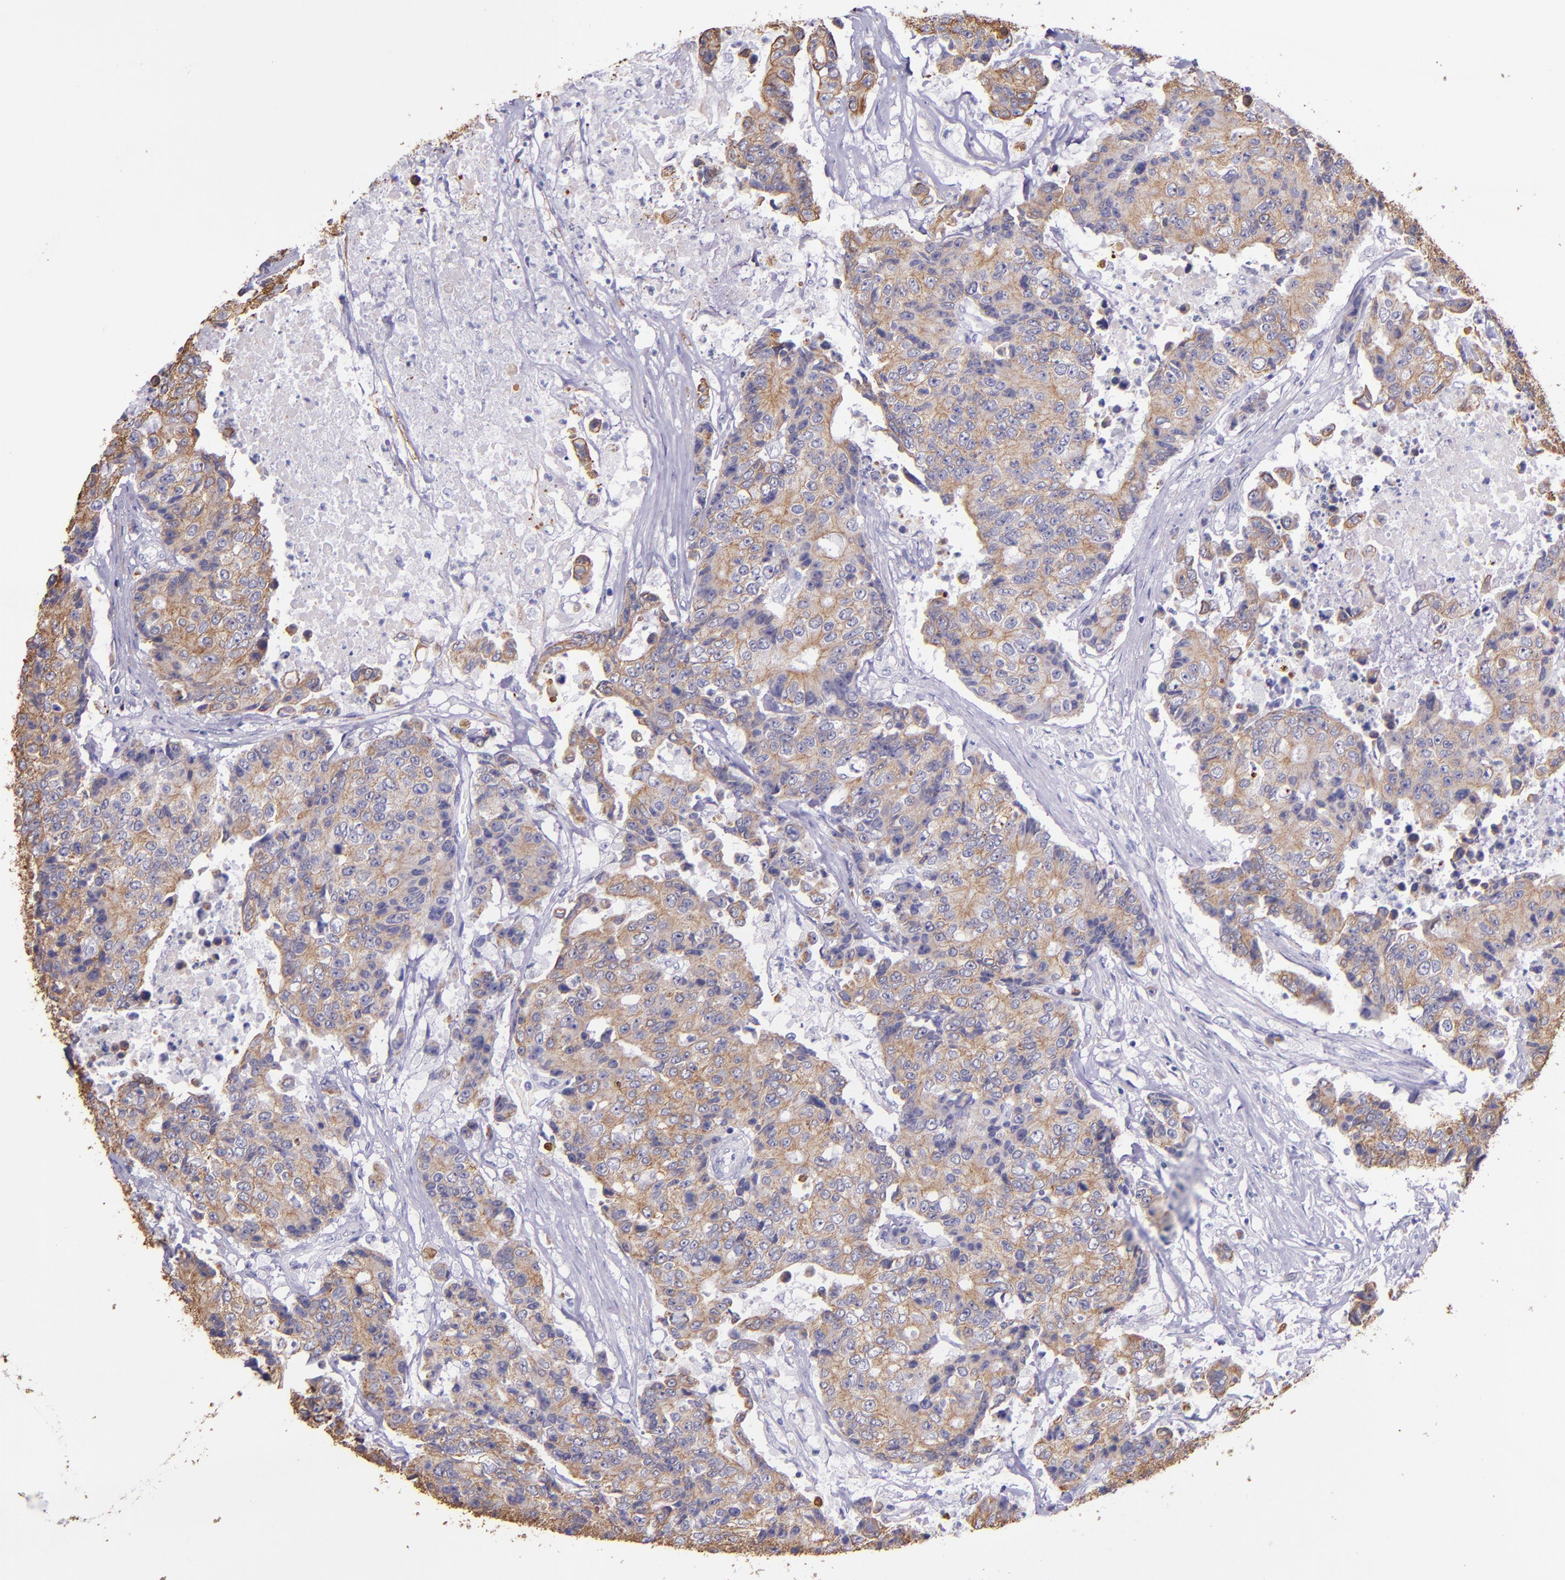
{"staining": {"intensity": "moderate", "quantity": ">75%", "location": "cytoplasmic/membranous"}, "tissue": "colorectal cancer", "cell_type": "Tumor cells", "image_type": "cancer", "snomed": [{"axis": "morphology", "description": "Adenocarcinoma, NOS"}, {"axis": "topography", "description": "Colon"}], "caption": "High-power microscopy captured an immunohistochemistry (IHC) image of colorectal cancer (adenocarcinoma), revealing moderate cytoplasmic/membranous positivity in about >75% of tumor cells. The protein is stained brown, and the nuclei are stained in blue (DAB (3,3'-diaminobenzidine) IHC with brightfield microscopy, high magnification).", "gene": "KRT4", "patient": {"sex": "female", "age": 86}}